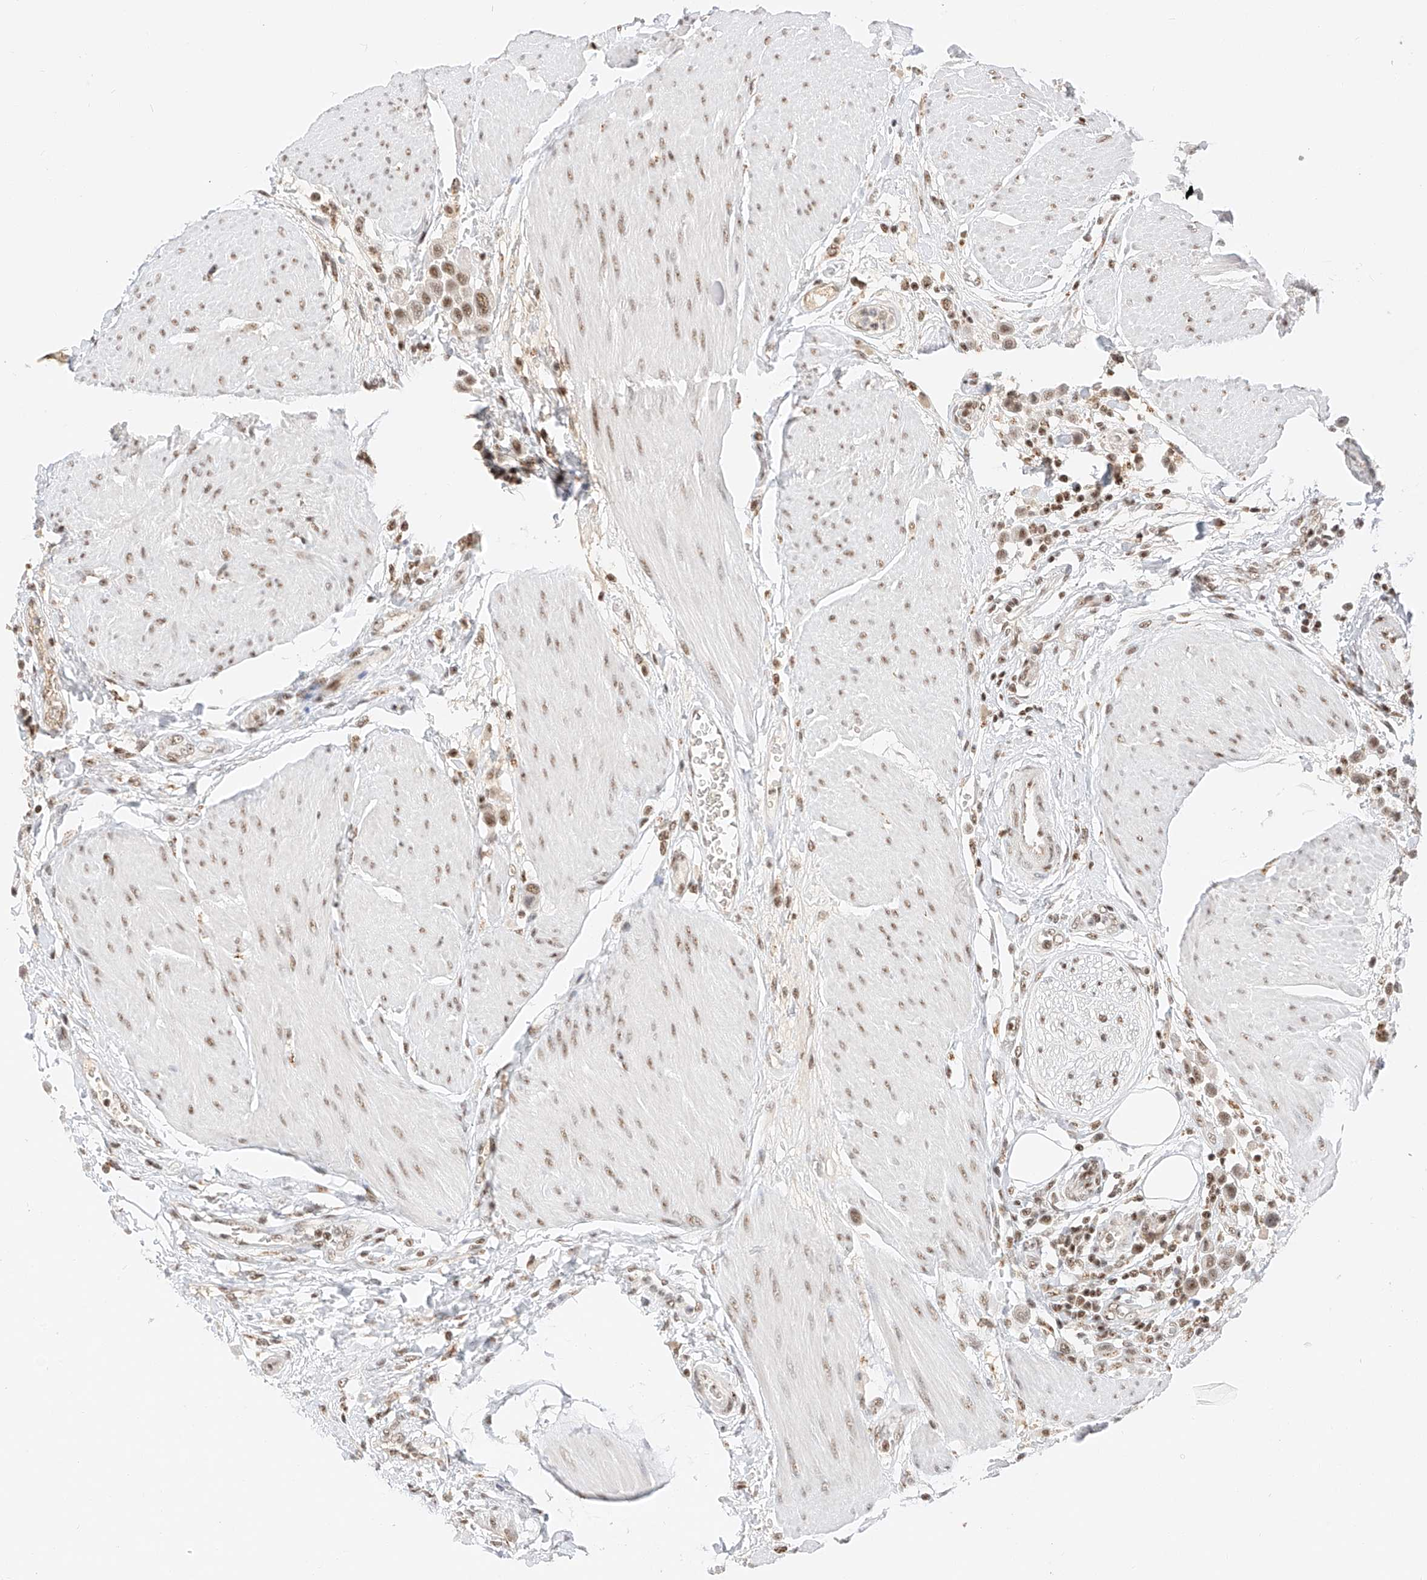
{"staining": {"intensity": "moderate", "quantity": ">75%", "location": "nuclear"}, "tissue": "urothelial cancer", "cell_type": "Tumor cells", "image_type": "cancer", "snomed": [{"axis": "morphology", "description": "Urothelial carcinoma, High grade"}, {"axis": "topography", "description": "Urinary bladder"}], "caption": "Immunohistochemistry (IHC) of urothelial carcinoma (high-grade) demonstrates medium levels of moderate nuclear positivity in about >75% of tumor cells.", "gene": "NRF1", "patient": {"sex": "male", "age": 50}}